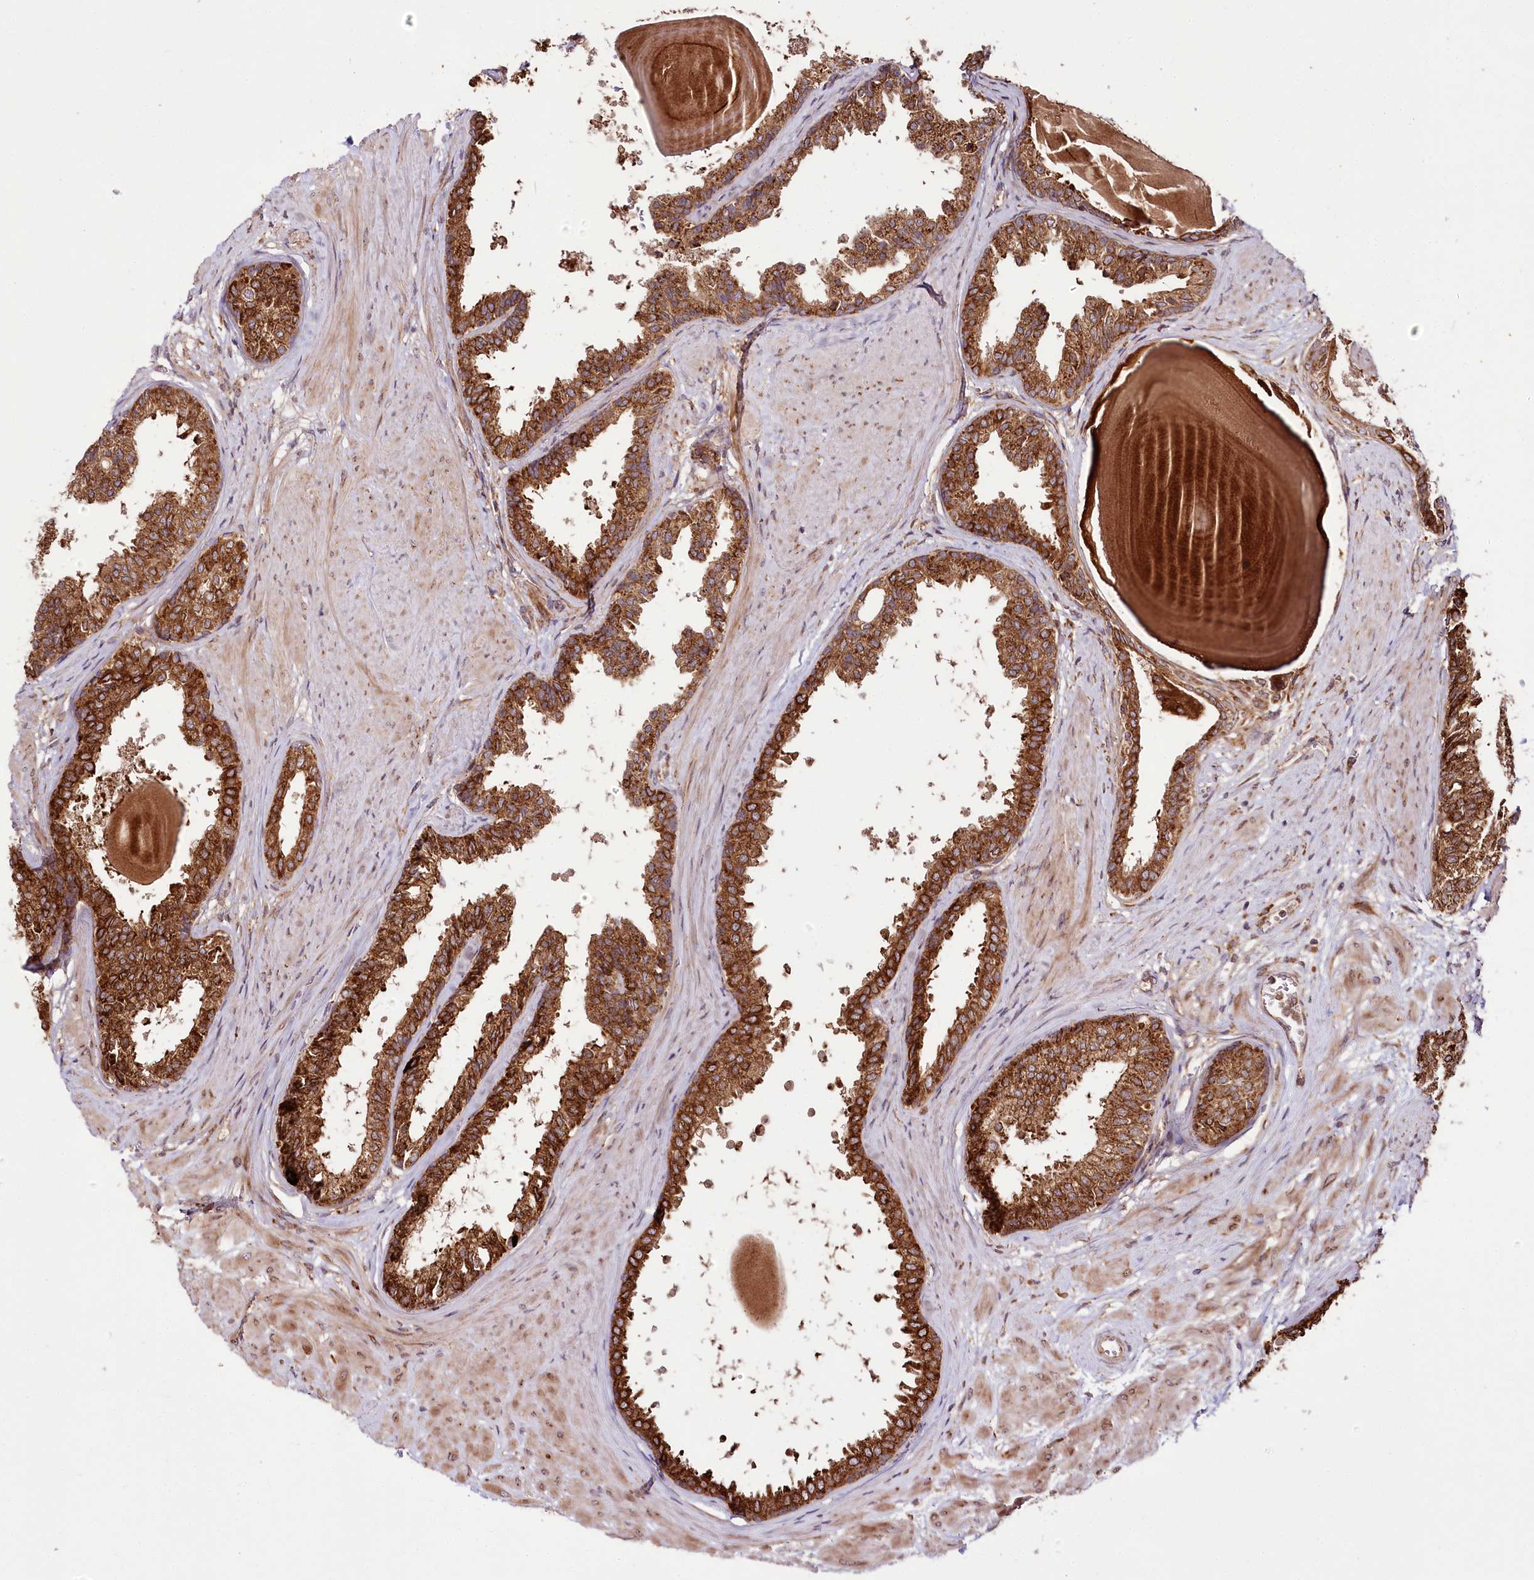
{"staining": {"intensity": "strong", "quantity": ">75%", "location": "cytoplasmic/membranous"}, "tissue": "prostate", "cell_type": "Glandular cells", "image_type": "normal", "snomed": [{"axis": "morphology", "description": "Normal tissue, NOS"}, {"axis": "topography", "description": "Prostate"}], "caption": "About >75% of glandular cells in normal prostate demonstrate strong cytoplasmic/membranous protein positivity as visualized by brown immunohistochemical staining.", "gene": "RAB7A", "patient": {"sex": "male", "age": 48}}